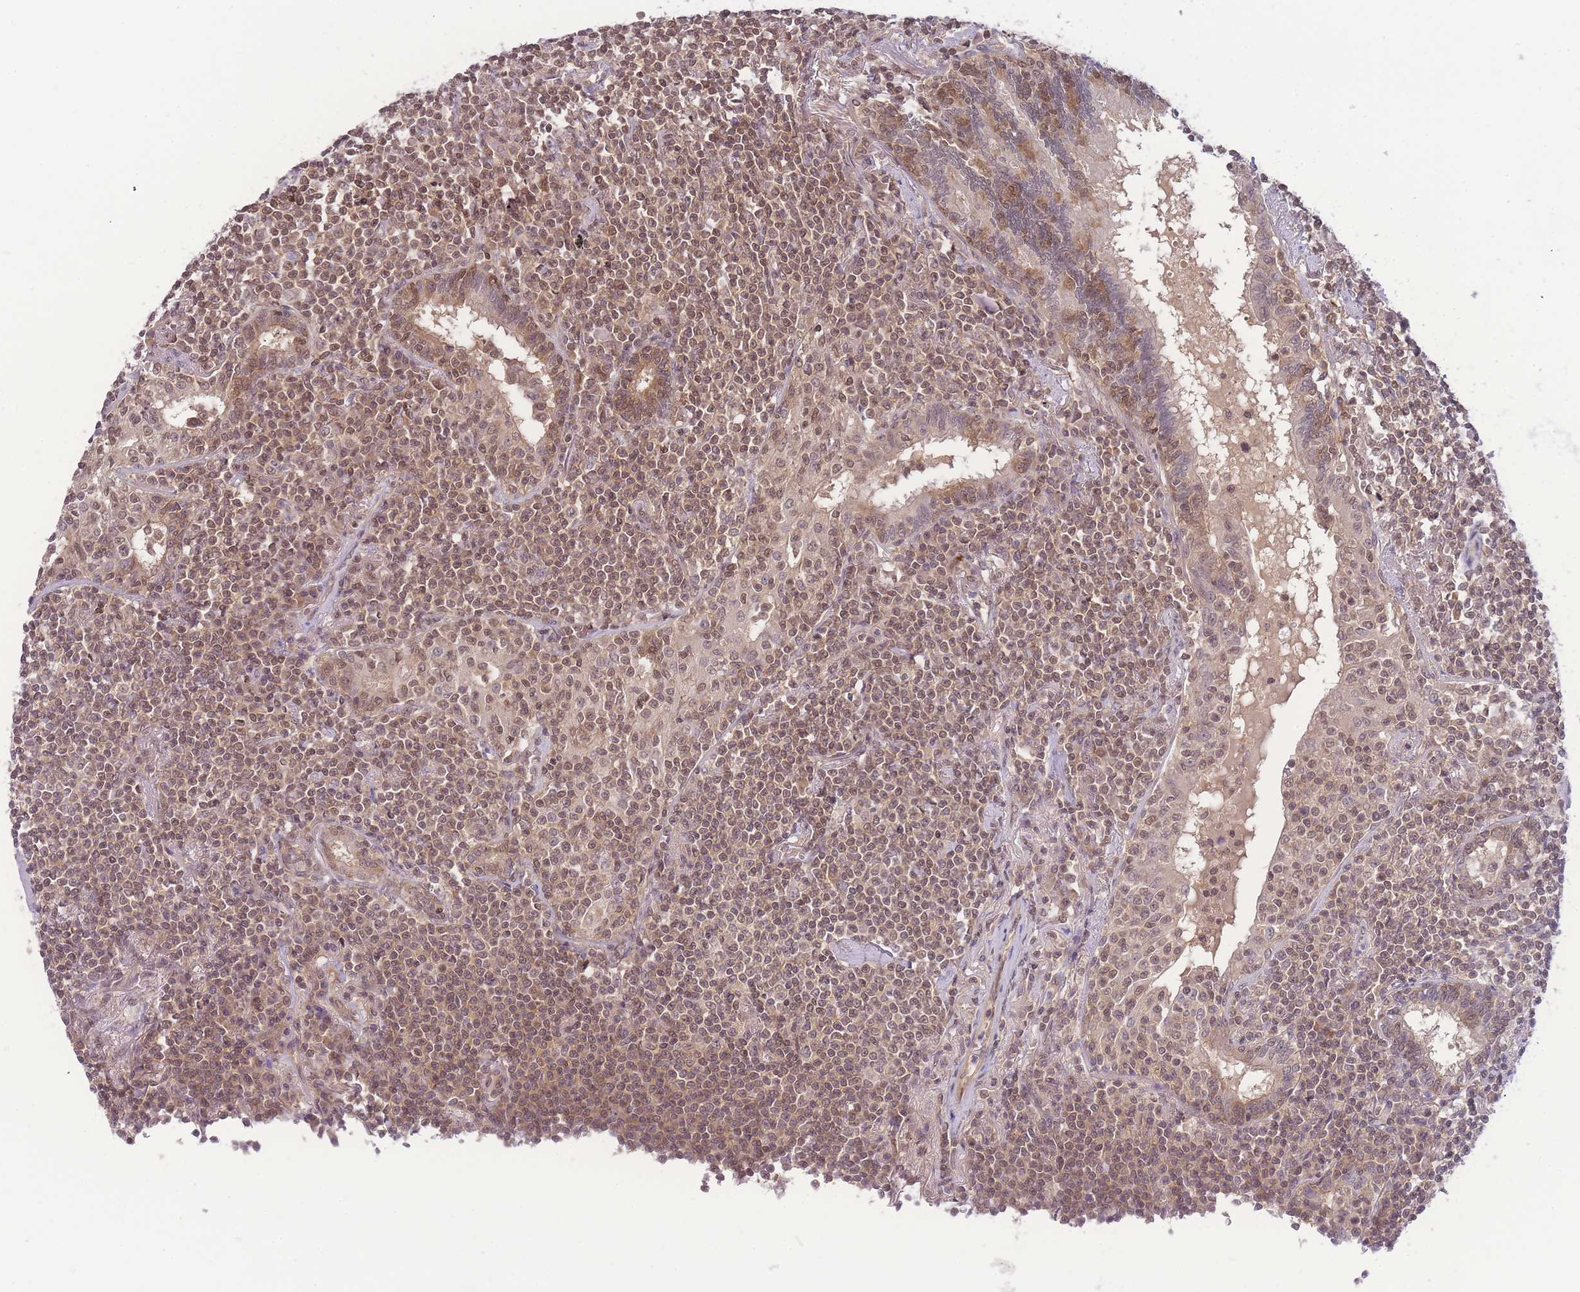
{"staining": {"intensity": "moderate", "quantity": ">75%", "location": "nuclear"}, "tissue": "lymphoma", "cell_type": "Tumor cells", "image_type": "cancer", "snomed": [{"axis": "morphology", "description": "Malignant lymphoma, non-Hodgkin's type, Low grade"}, {"axis": "topography", "description": "Lung"}], "caption": "IHC histopathology image of malignant lymphoma, non-Hodgkin's type (low-grade) stained for a protein (brown), which reveals medium levels of moderate nuclear staining in approximately >75% of tumor cells.", "gene": "KIAA1191", "patient": {"sex": "female", "age": 71}}